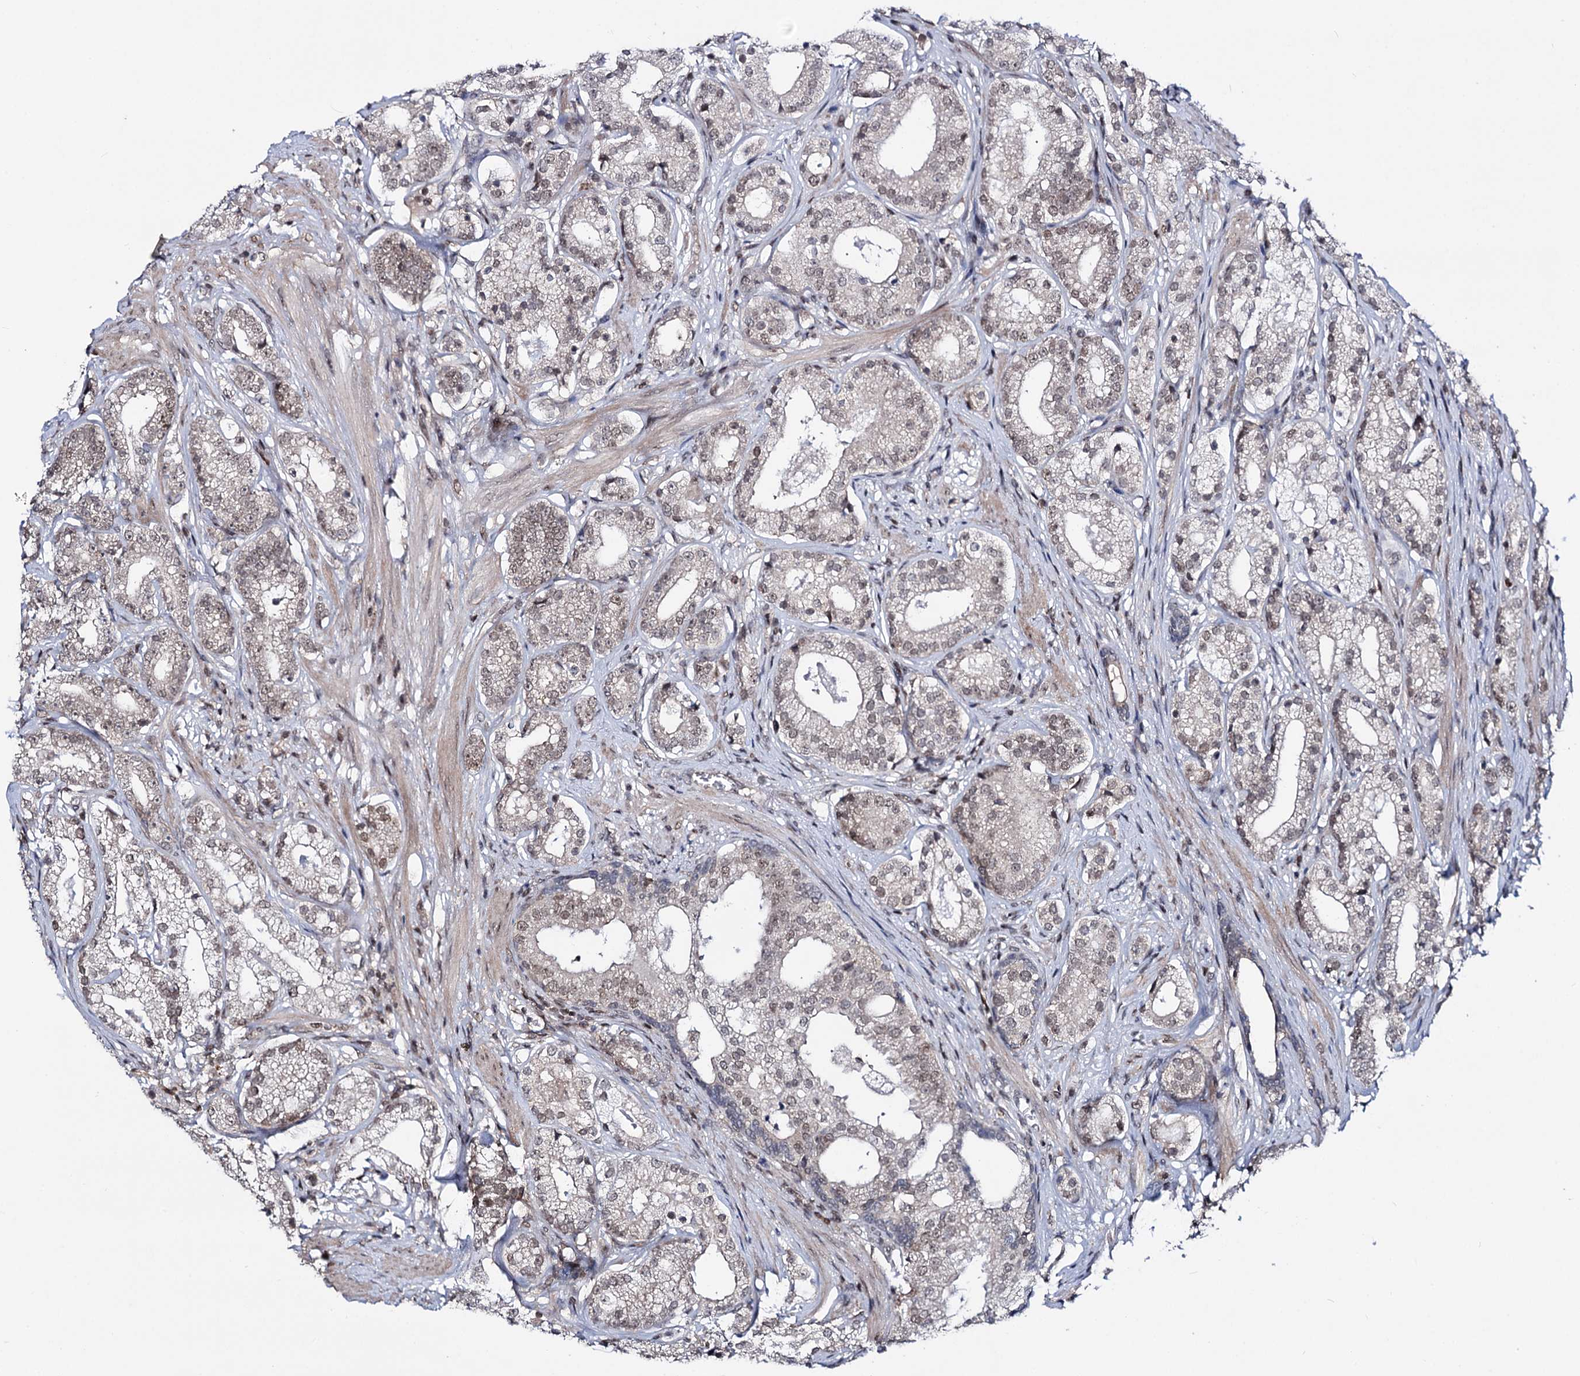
{"staining": {"intensity": "weak", "quantity": ">75%", "location": "nuclear"}, "tissue": "prostate cancer", "cell_type": "Tumor cells", "image_type": "cancer", "snomed": [{"axis": "morphology", "description": "Adenocarcinoma, High grade"}, {"axis": "topography", "description": "Prostate"}], "caption": "Adenocarcinoma (high-grade) (prostate) was stained to show a protein in brown. There is low levels of weak nuclear expression in about >75% of tumor cells.", "gene": "SMCHD1", "patient": {"sex": "male", "age": 69}}